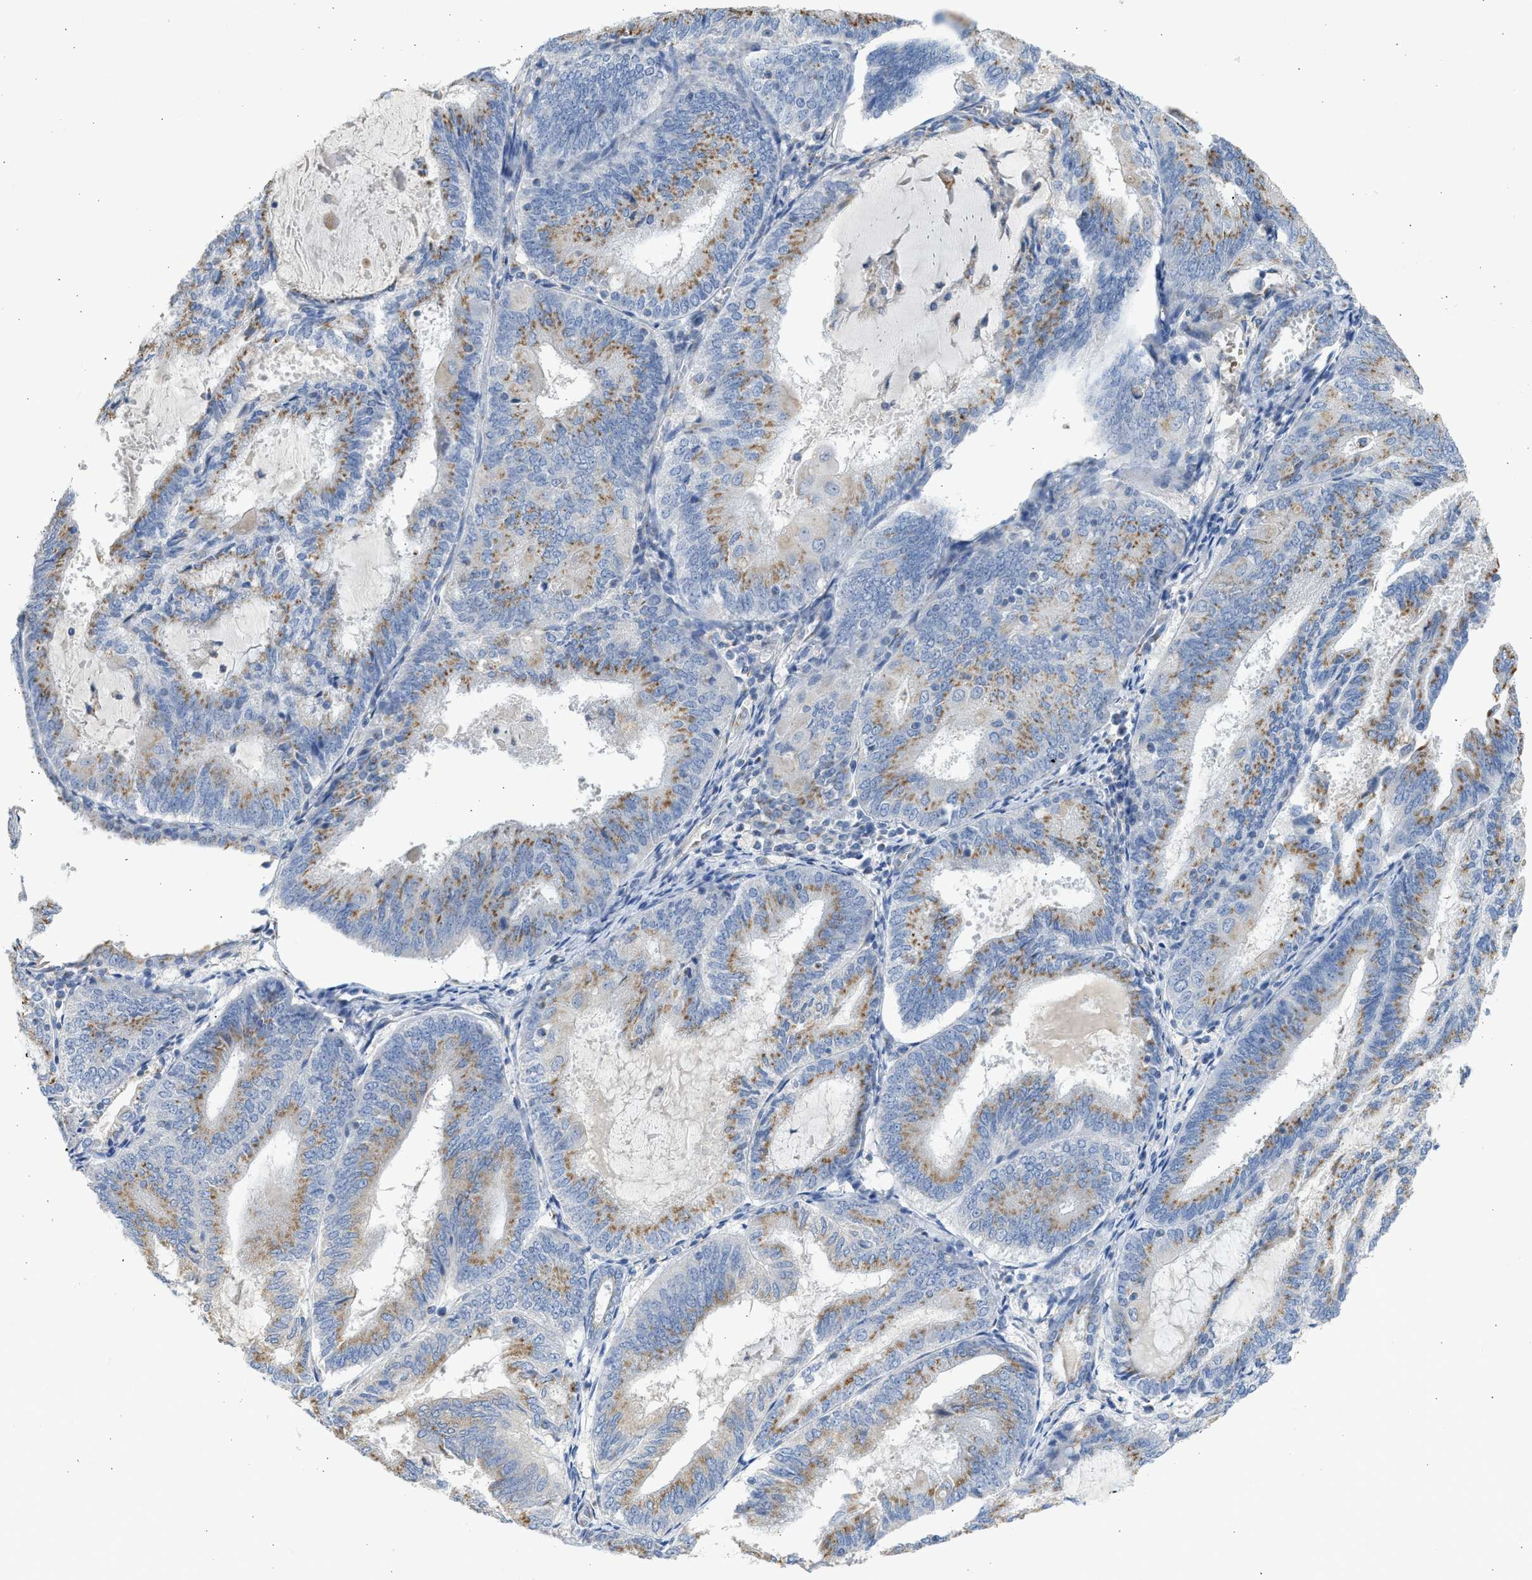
{"staining": {"intensity": "moderate", "quantity": "25%-75%", "location": "cytoplasmic/membranous"}, "tissue": "endometrial cancer", "cell_type": "Tumor cells", "image_type": "cancer", "snomed": [{"axis": "morphology", "description": "Adenocarcinoma, NOS"}, {"axis": "topography", "description": "Endometrium"}], "caption": "There is medium levels of moderate cytoplasmic/membranous expression in tumor cells of adenocarcinoma (endometrial), as demonstrated by immunohistochemical staining (brown color).", "gene": "IPO8", "patient": {"sex": "female", "age": 81}}